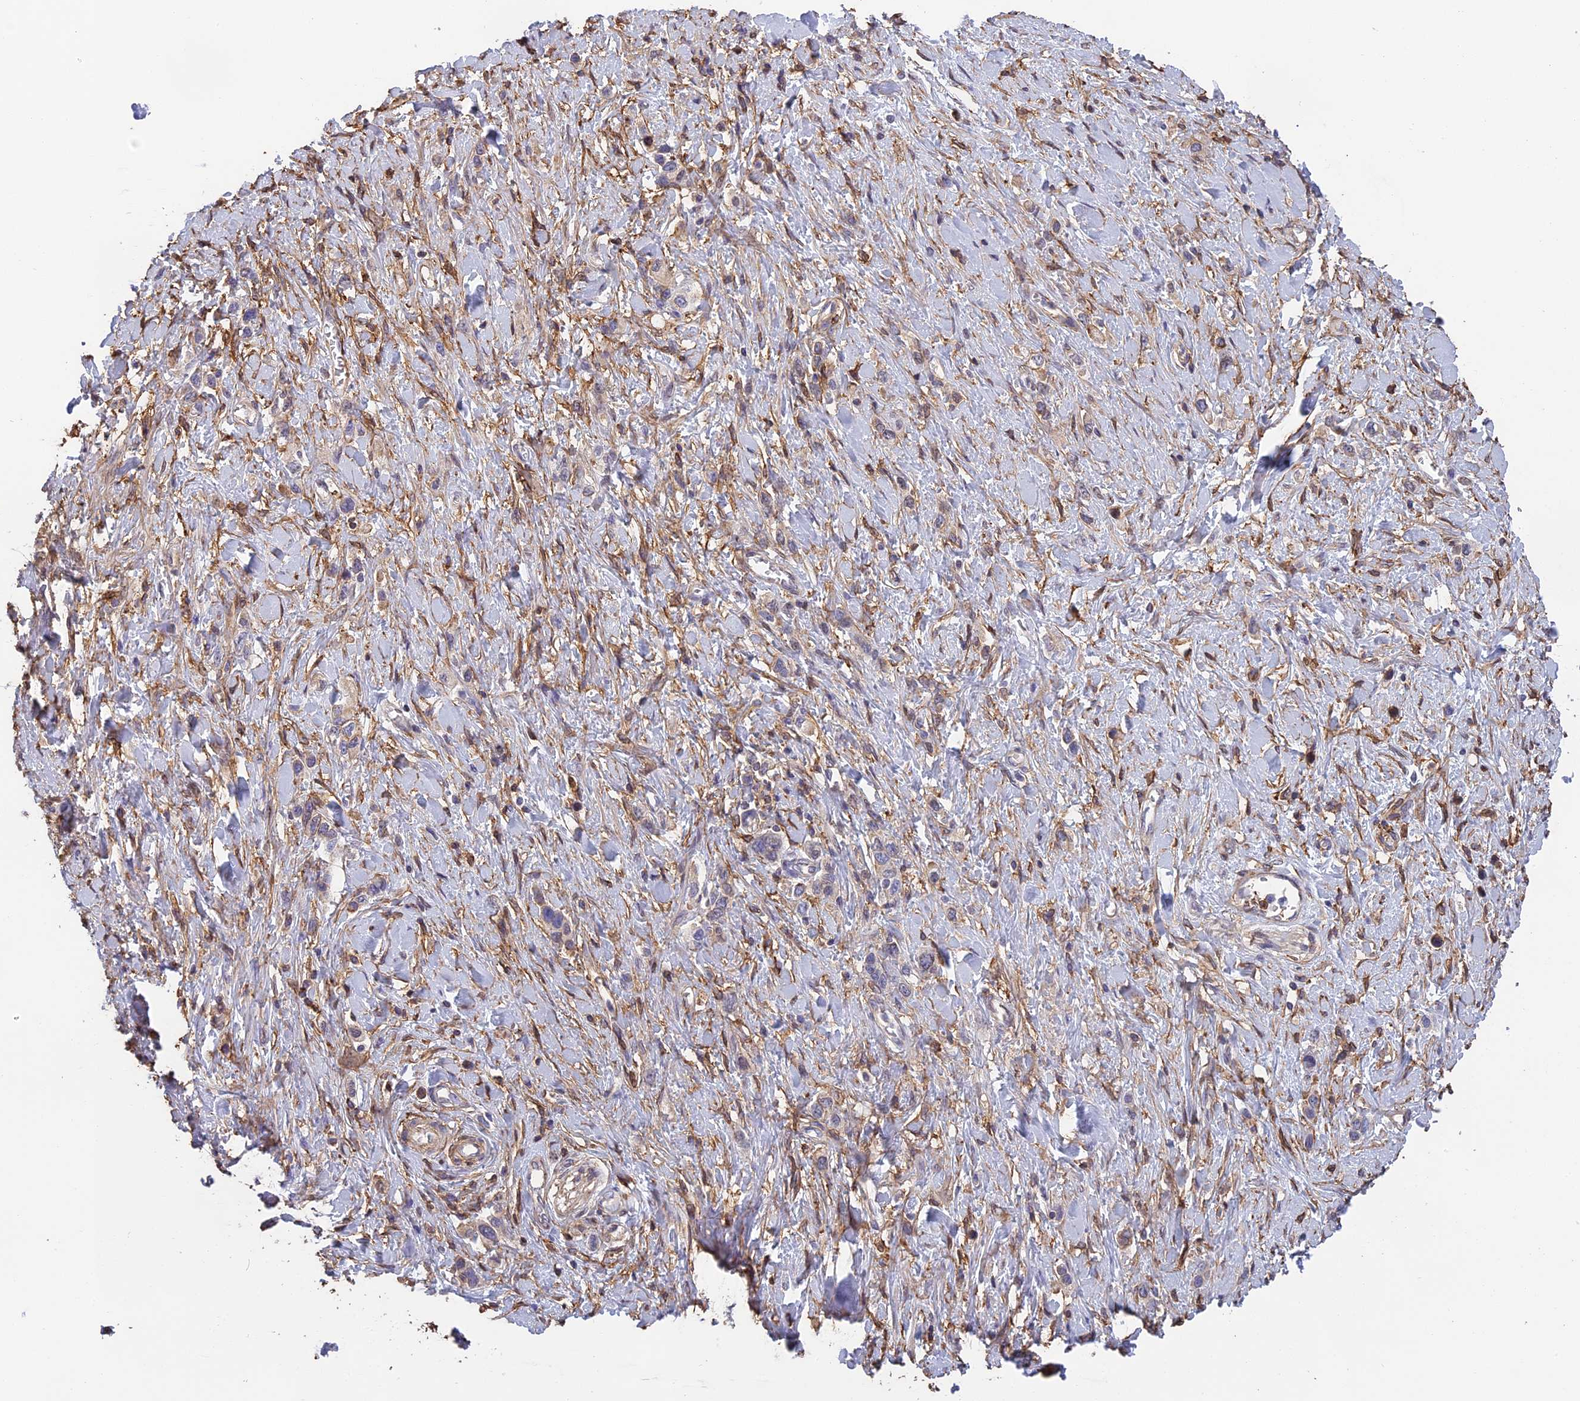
{"staining": {"intensity": "negative", "quantity": "none", "location": "none"}, "tissue": "stomach cancer", "cell_type": "Tumor cells", "image_type": "cancer", "snomed": [{"axis": "morphology", "description": "Normal tissue, NOS"}, {"axis": "morphology", "description": "Adenocarcinoma, NOS"}, {"axis": "topography", "description": "Stomach, upper"}, {"axis": "topography", "description": "Stomach"}], "caption": "High magnification brightfield microscopy of stomach cancer stained with DAB (3,3'-diaminobenzidine) (brown) and counterstained with hematoxylin (blue): tumor cells show no significant positivity.", "gene": "TMEM255B", "patient": {"sex": "female", "age": 65}}